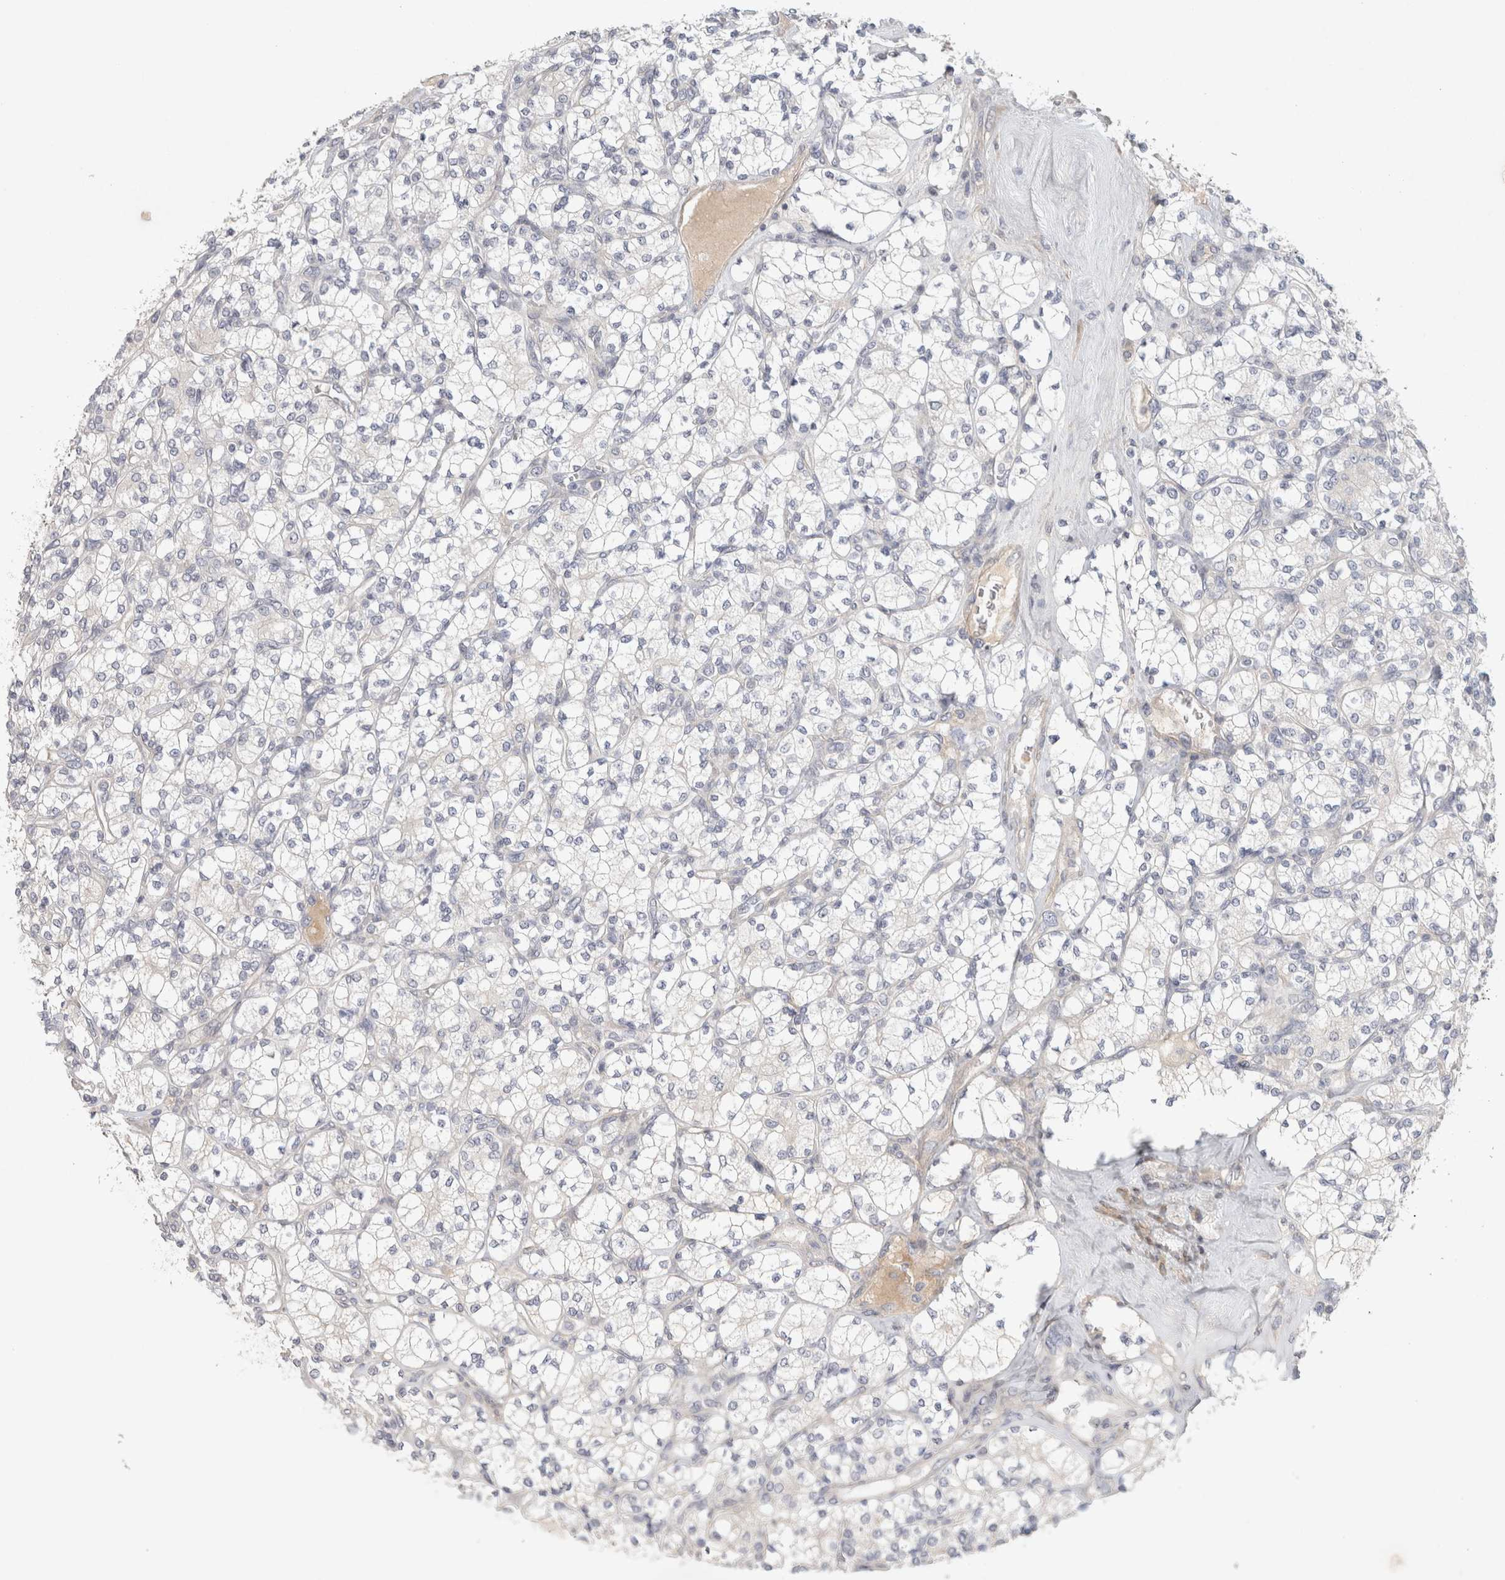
{"staining": {"intensity": "negative", "quantity": "none", "location": "none"}, "tissue": "renal cancer", "cell_type": "Tumor cells", "image_type": "cancer", "snomed": [{"axis": "morphology", "description": "Adenocarcinoma, NOS"}, {"axis": "topography", "description": "Kidney"}], "caption": "Immunohistochemical staining of renal cancer shows no significant expression in tumor cells. (Immunohistochemistry, brightfield microscopy, high magnification).", "gene": "BZW2", "patient": {"sex": "male", "age": 77}}